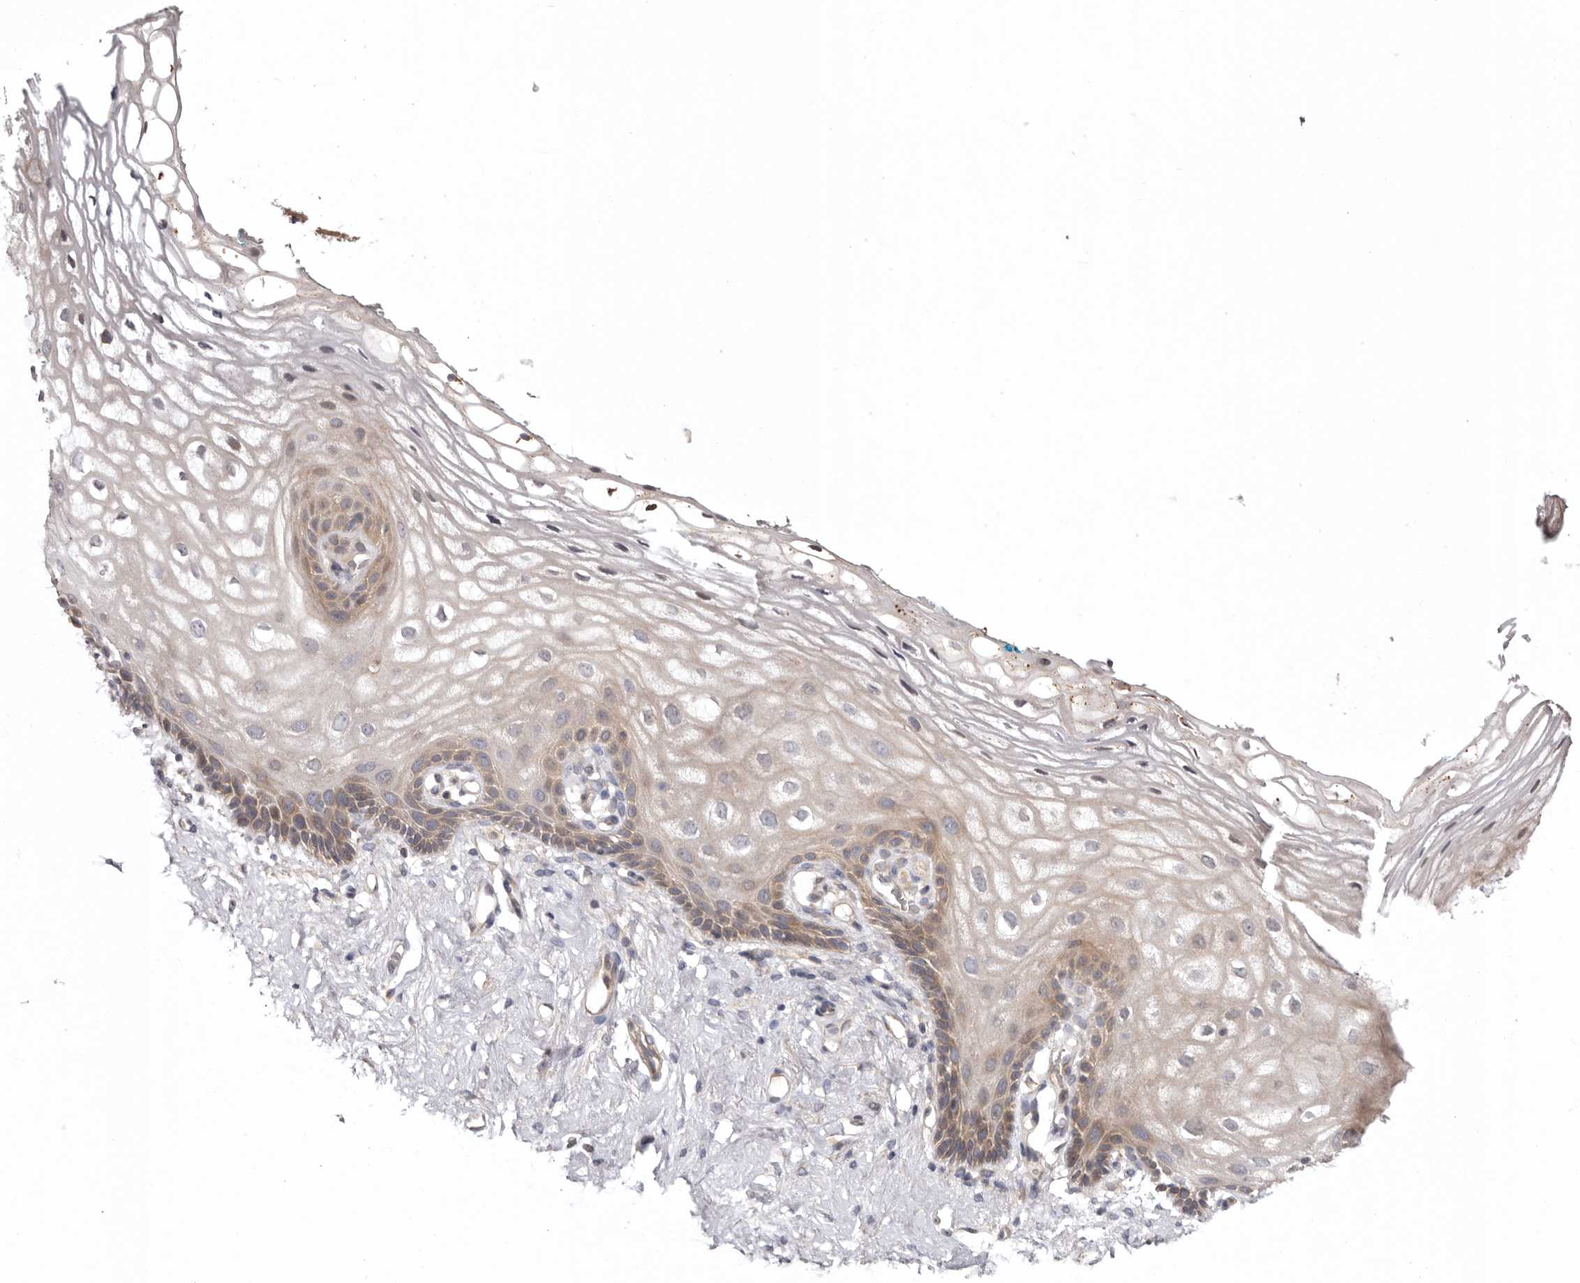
{"staining": {"intensity": "moderate", "quantity": "<25%", "location": "cytoplasmic/membranous"}, "tissue": "vagina", "cell_type": "Squamous epithelial cells", "image_type": "normal", "snomed": [{"axis": "morphology", "description": "Normal tissue, NOS"}, {"axis": "morphology", "description": "Adenocarcinoma, NOS"}, {"axis": "topography", "description": "Rectum"}, {"axis": "topography", "description": "Vagina"}], "caption": "Vagina stained with IHC displays moderate cytoplasmic/membranous positivity in about <25% of squamous epithelial cells.", "gene": "TMUB1", "patient": {"sex": "female", "age": 71}}